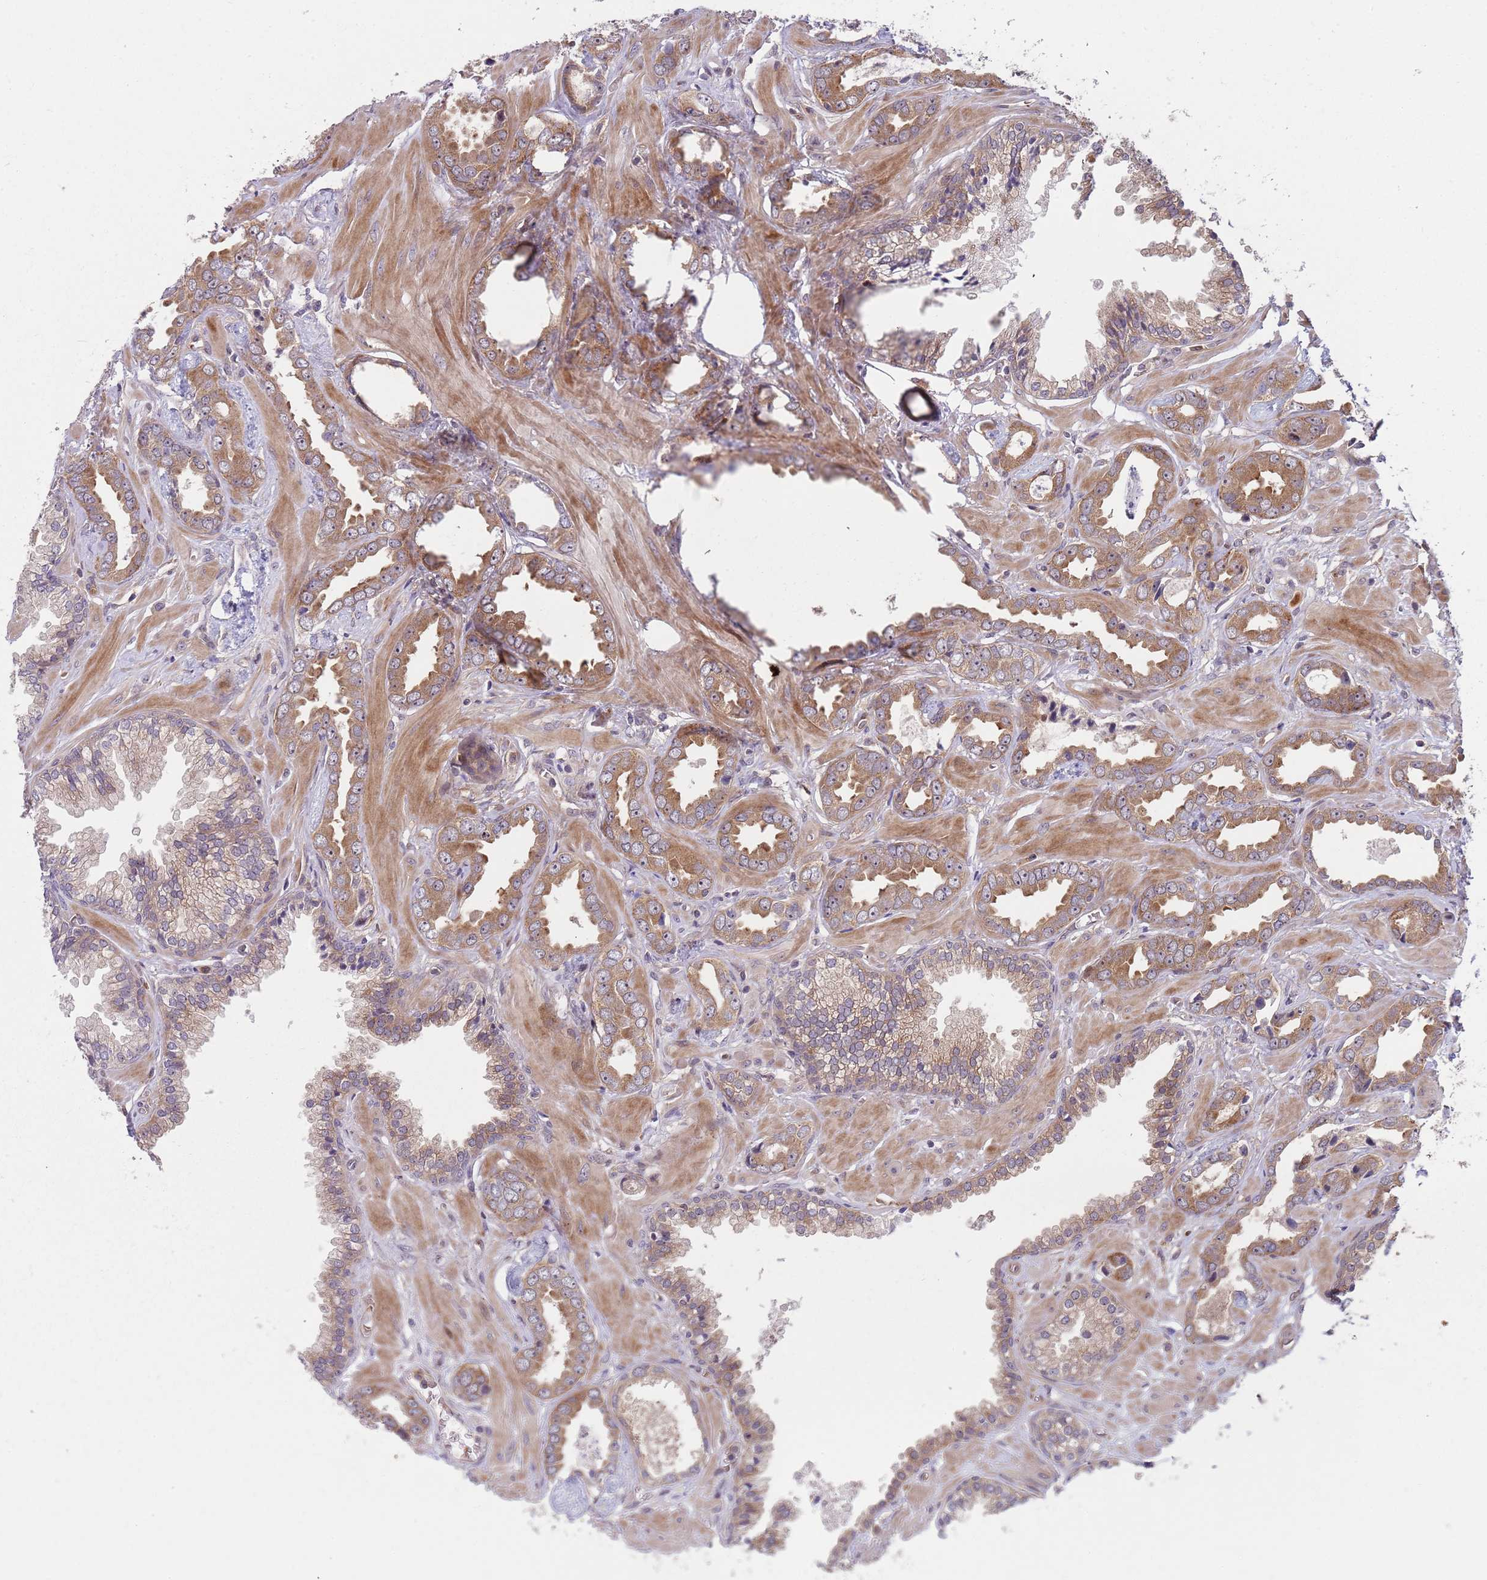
{"staining": {"intensity": "moderate", "quantity": ">75%", "location": "cytoplasmic/membranous"}, "tissue": "prostate cancer", "cell_type": "Tumor cells", "image_type": "cancer", "snomed": [{"axis": "morphology", "description": "Adenocarcinoma, Low grade"}, {"axis": "topography", "description": "Prostate"}], "caption": "This is an image of immunohistochemistry (IHC) staining of prostate cancer, which shows moderate positivity in the cytoplasmic/membranous of tumor cells.", "gene": "GGA1", "patient": {"sex": "male", "age": 60}}